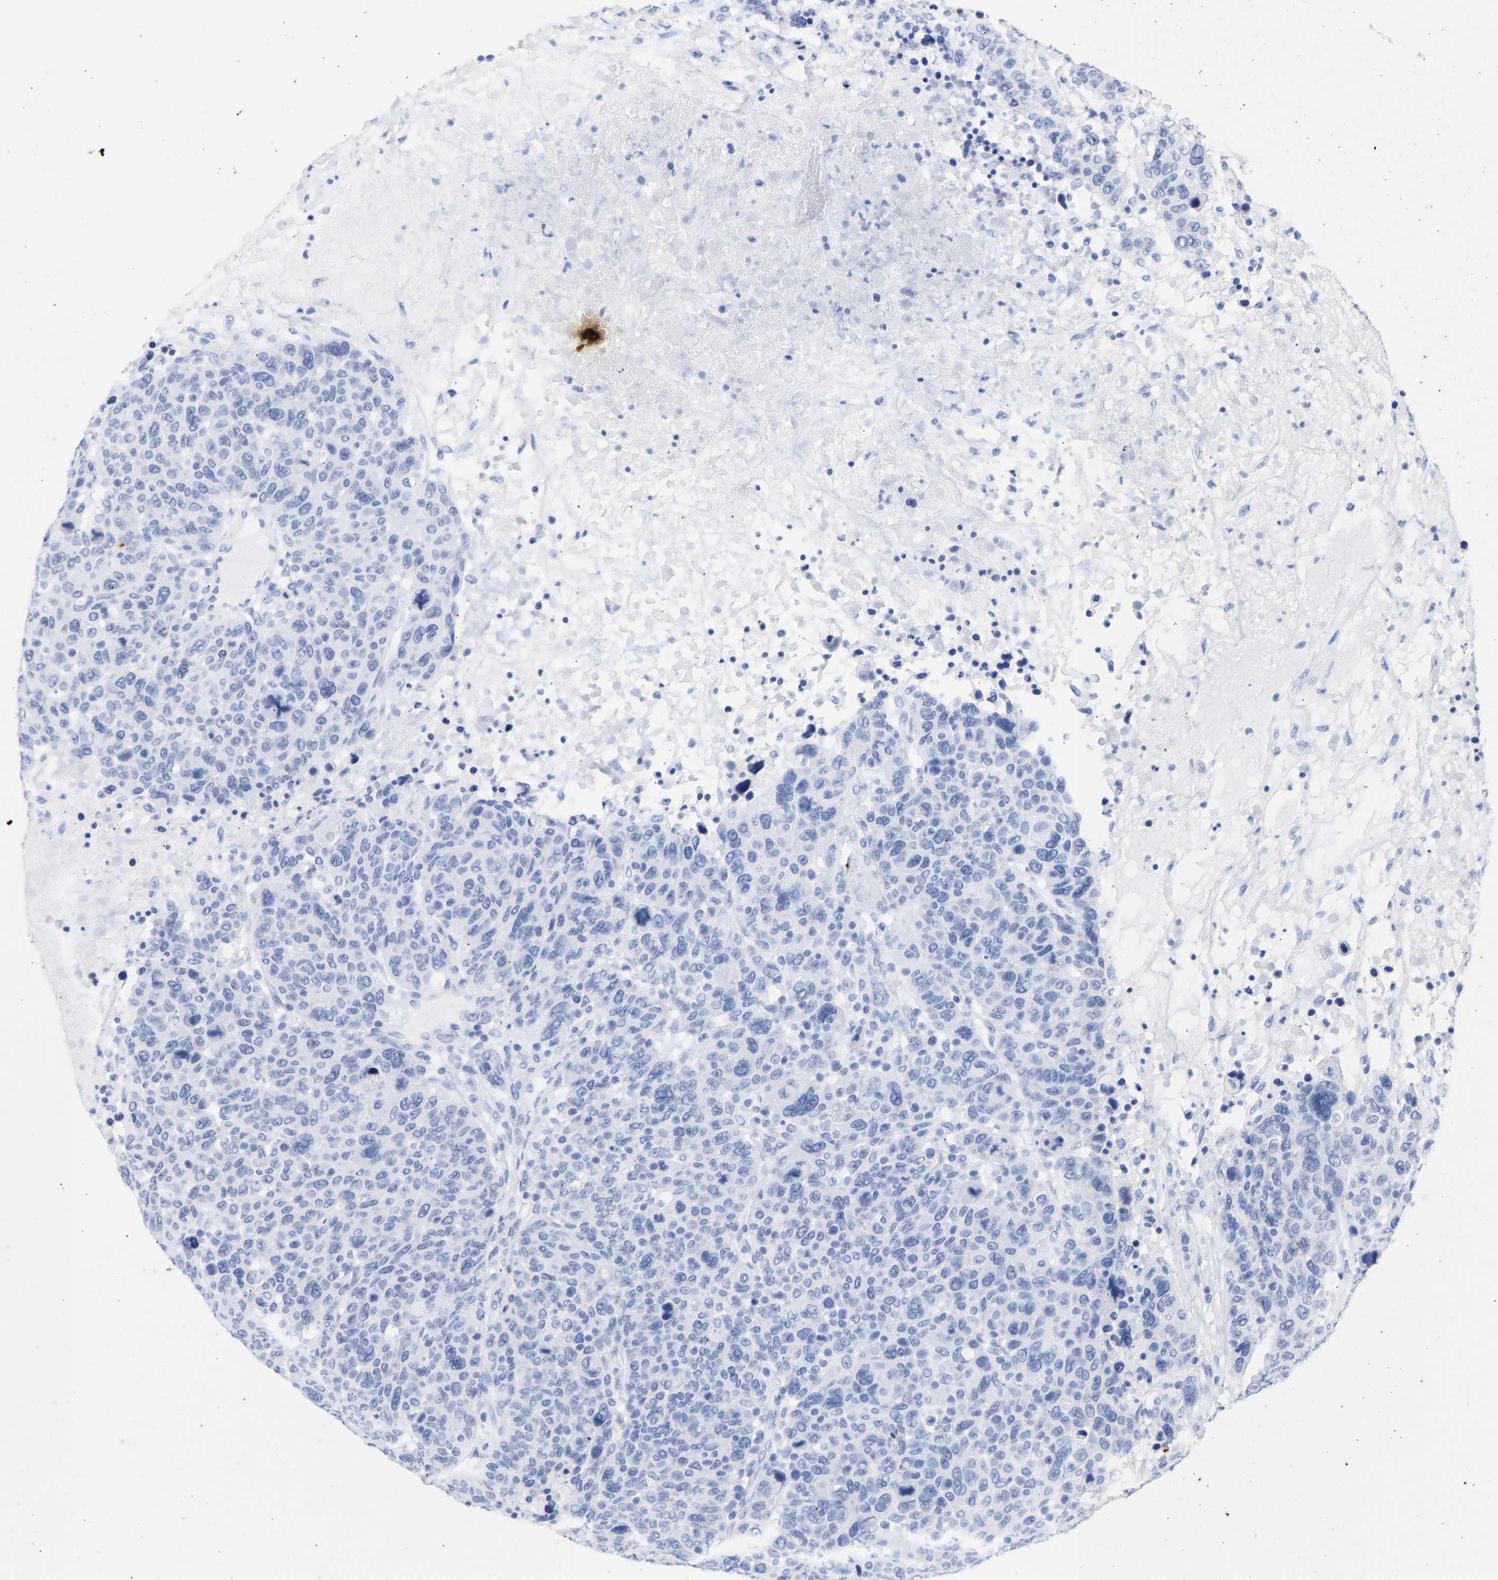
{"staining": {"intensity": "negative", "quantity": "none", "location": "none"}, "tissue": "breast cancer", "cell_type": "Tumor cells", "image_type": "cancer", "snomed": [{"axis": "morphology", "description": "Duct carcinoma"}, {"axis": "topography", "description": "Breast"}], "caption": "The immunohistochemistry image has no significant staining in tumor cells of breast cancer tissue. (Stains: DAB (3,3'-diaminobenzidine) immunohistochemistry (IHC) with hematoxylin counter stain, Microscopy: brightfield microscopy at high magnification).", "gene": "KRT1", "patient": {"sex": "female", "age": 37}}